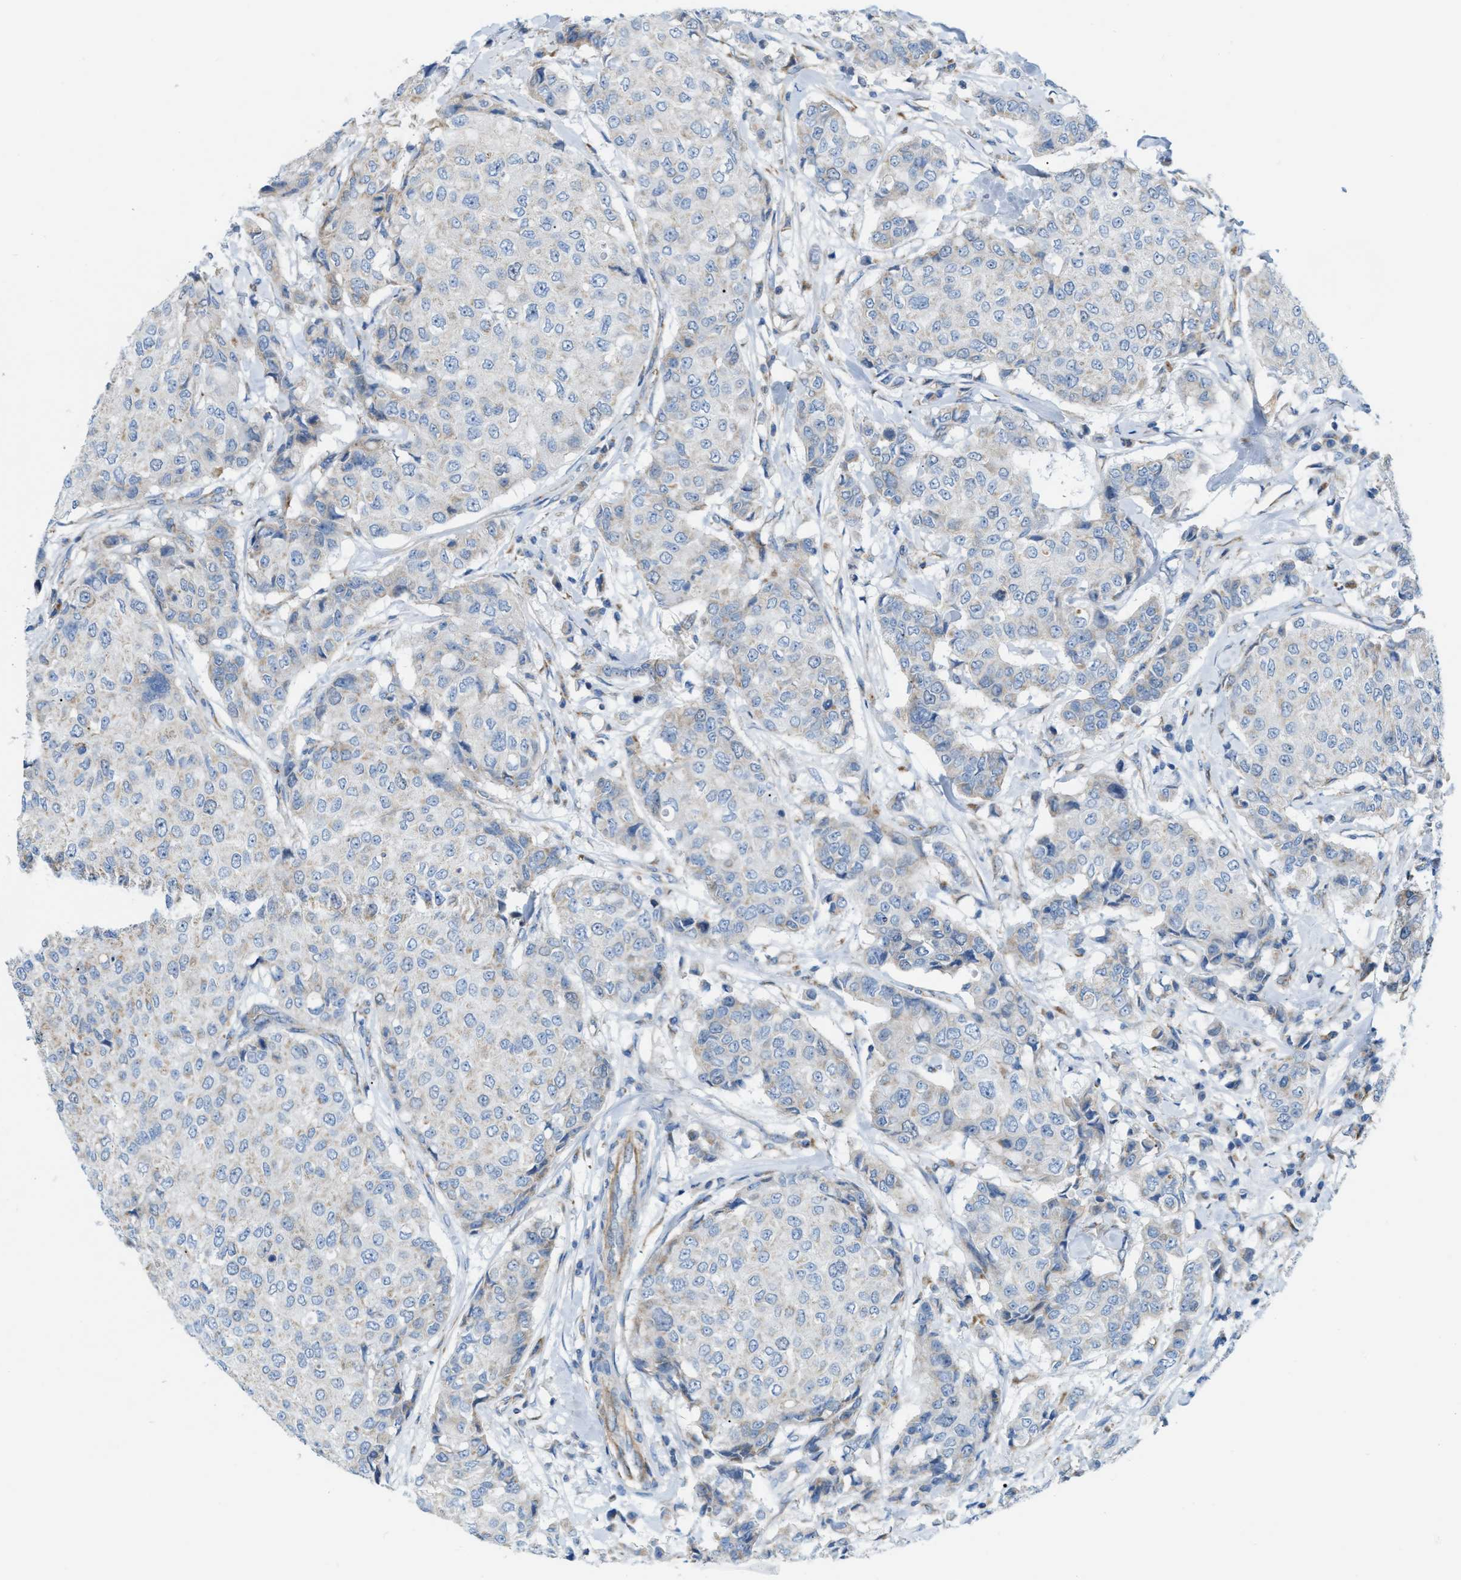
{"staining": {"intensity": "weak", "quantity": "<25%", "location": "cytoplasmic/membranous"}, "tissue": "breast cancer", "cell_type": "Tumor cells", "image_type": "cancer", "snomed": [{"axis": "morphology", "description": "Duct carcinoma"}, {"axis": "topography", "description": "Breast"}], "caption": "Image shows no protein staining in tumor cells of breast cancer tissue.", "gene": "JADE1", "patient": {"sex": "female", "age": 27}}